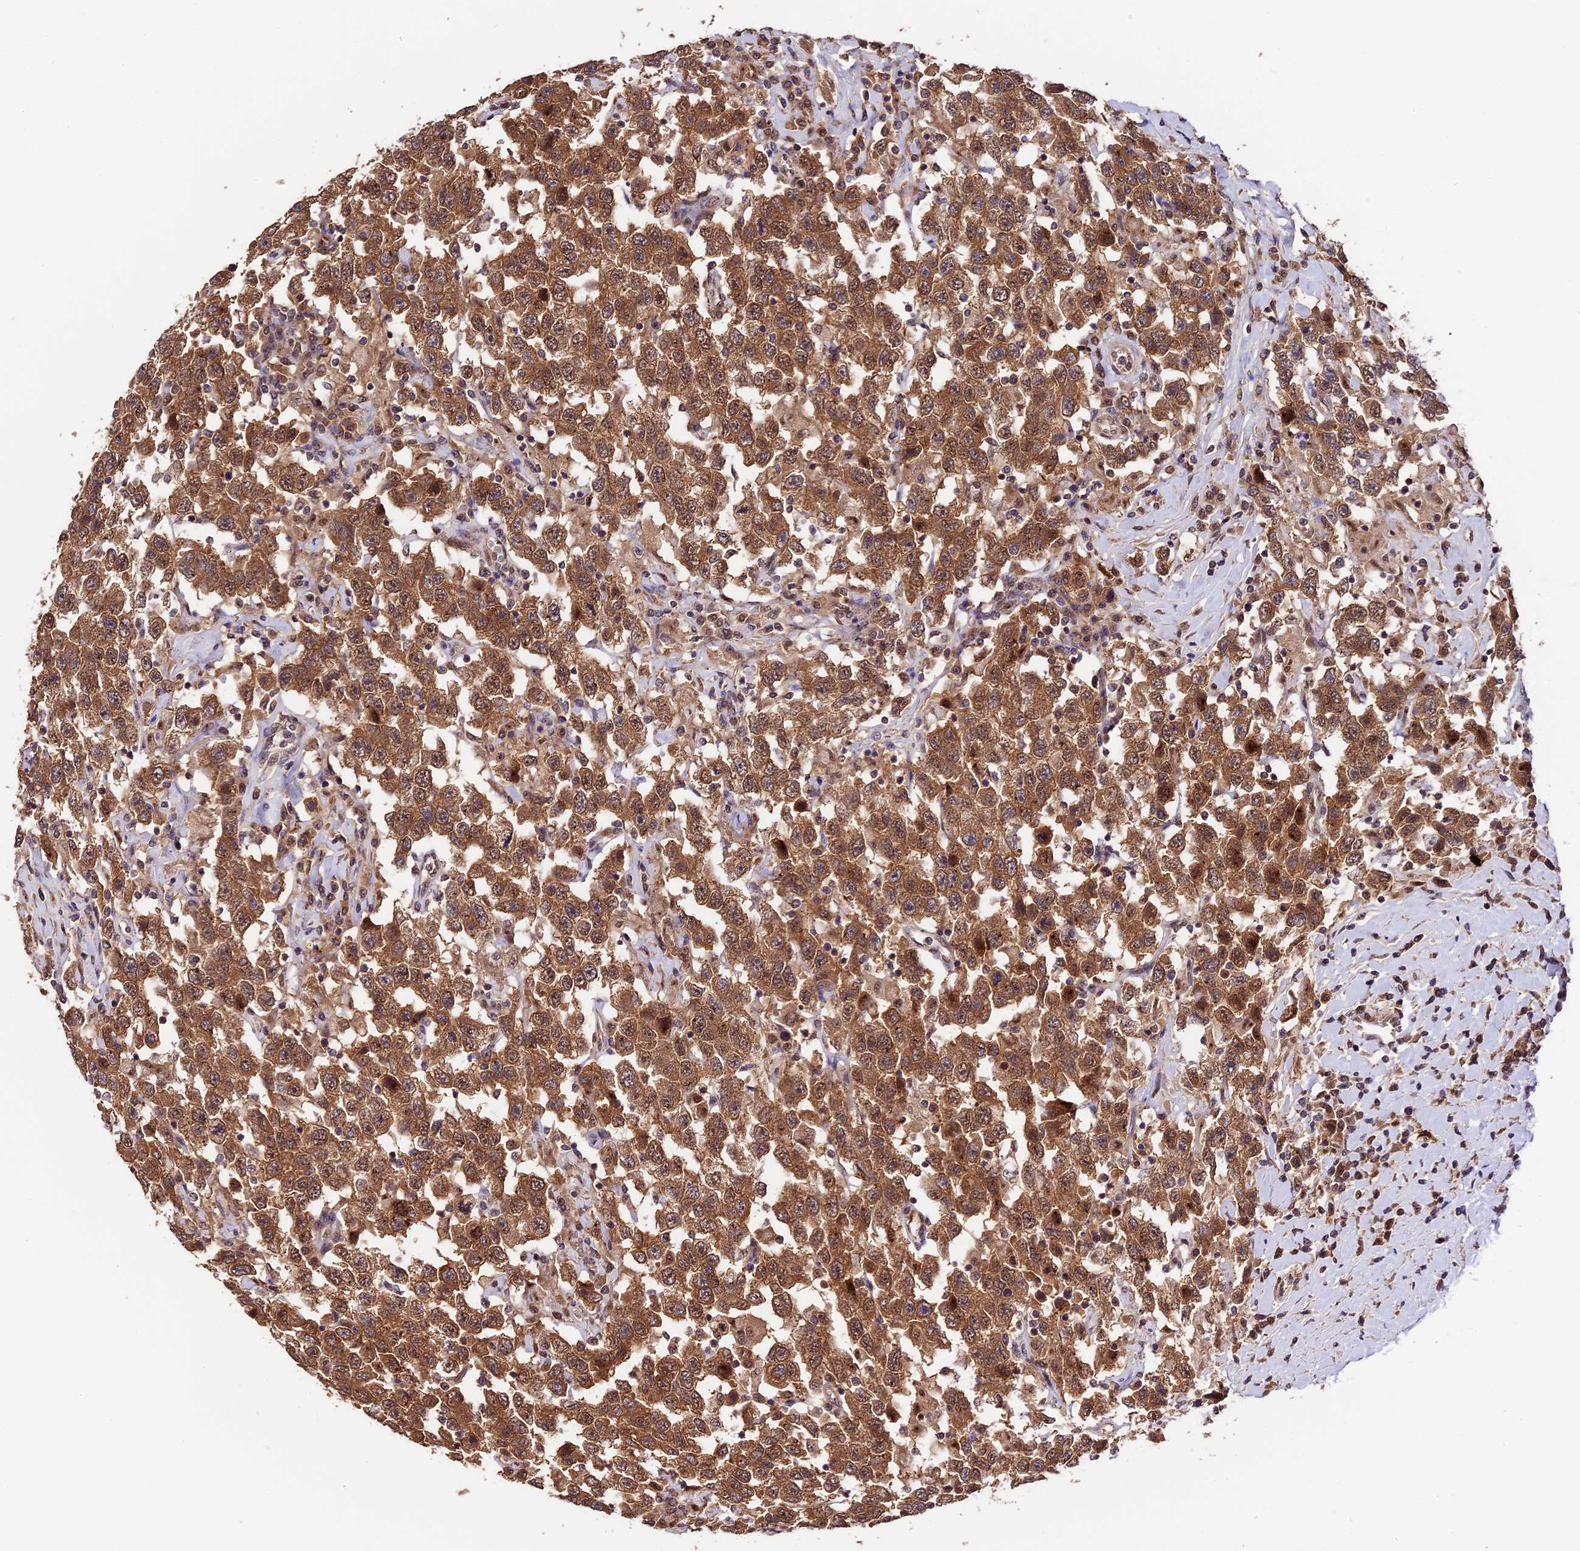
{"staining": {"intensity": "moderate", "quantity": ">75%", "location": "cytoplasmic/membranous"}, "tissue": "testis cancer", "cell_type": "Tumor cells", "image_type": "cancer", "snomed": [{"axis": "morphology", "description": "Seminoma, NOS"}, {"axis": "topography", "description": "Testis"}], "caption": "IHC photomicrograph of neoplastic tissue: human testis seminoma stained using immunohistochemistry reveals medium levels of moderate protein expression localized specifically in the cytoplasmic/membranous of tumor cells, appearing as a cytoplasmic/membranous brown color.", "gene": "TRMT1", "patient": {"sex": "male", "age": 41}}